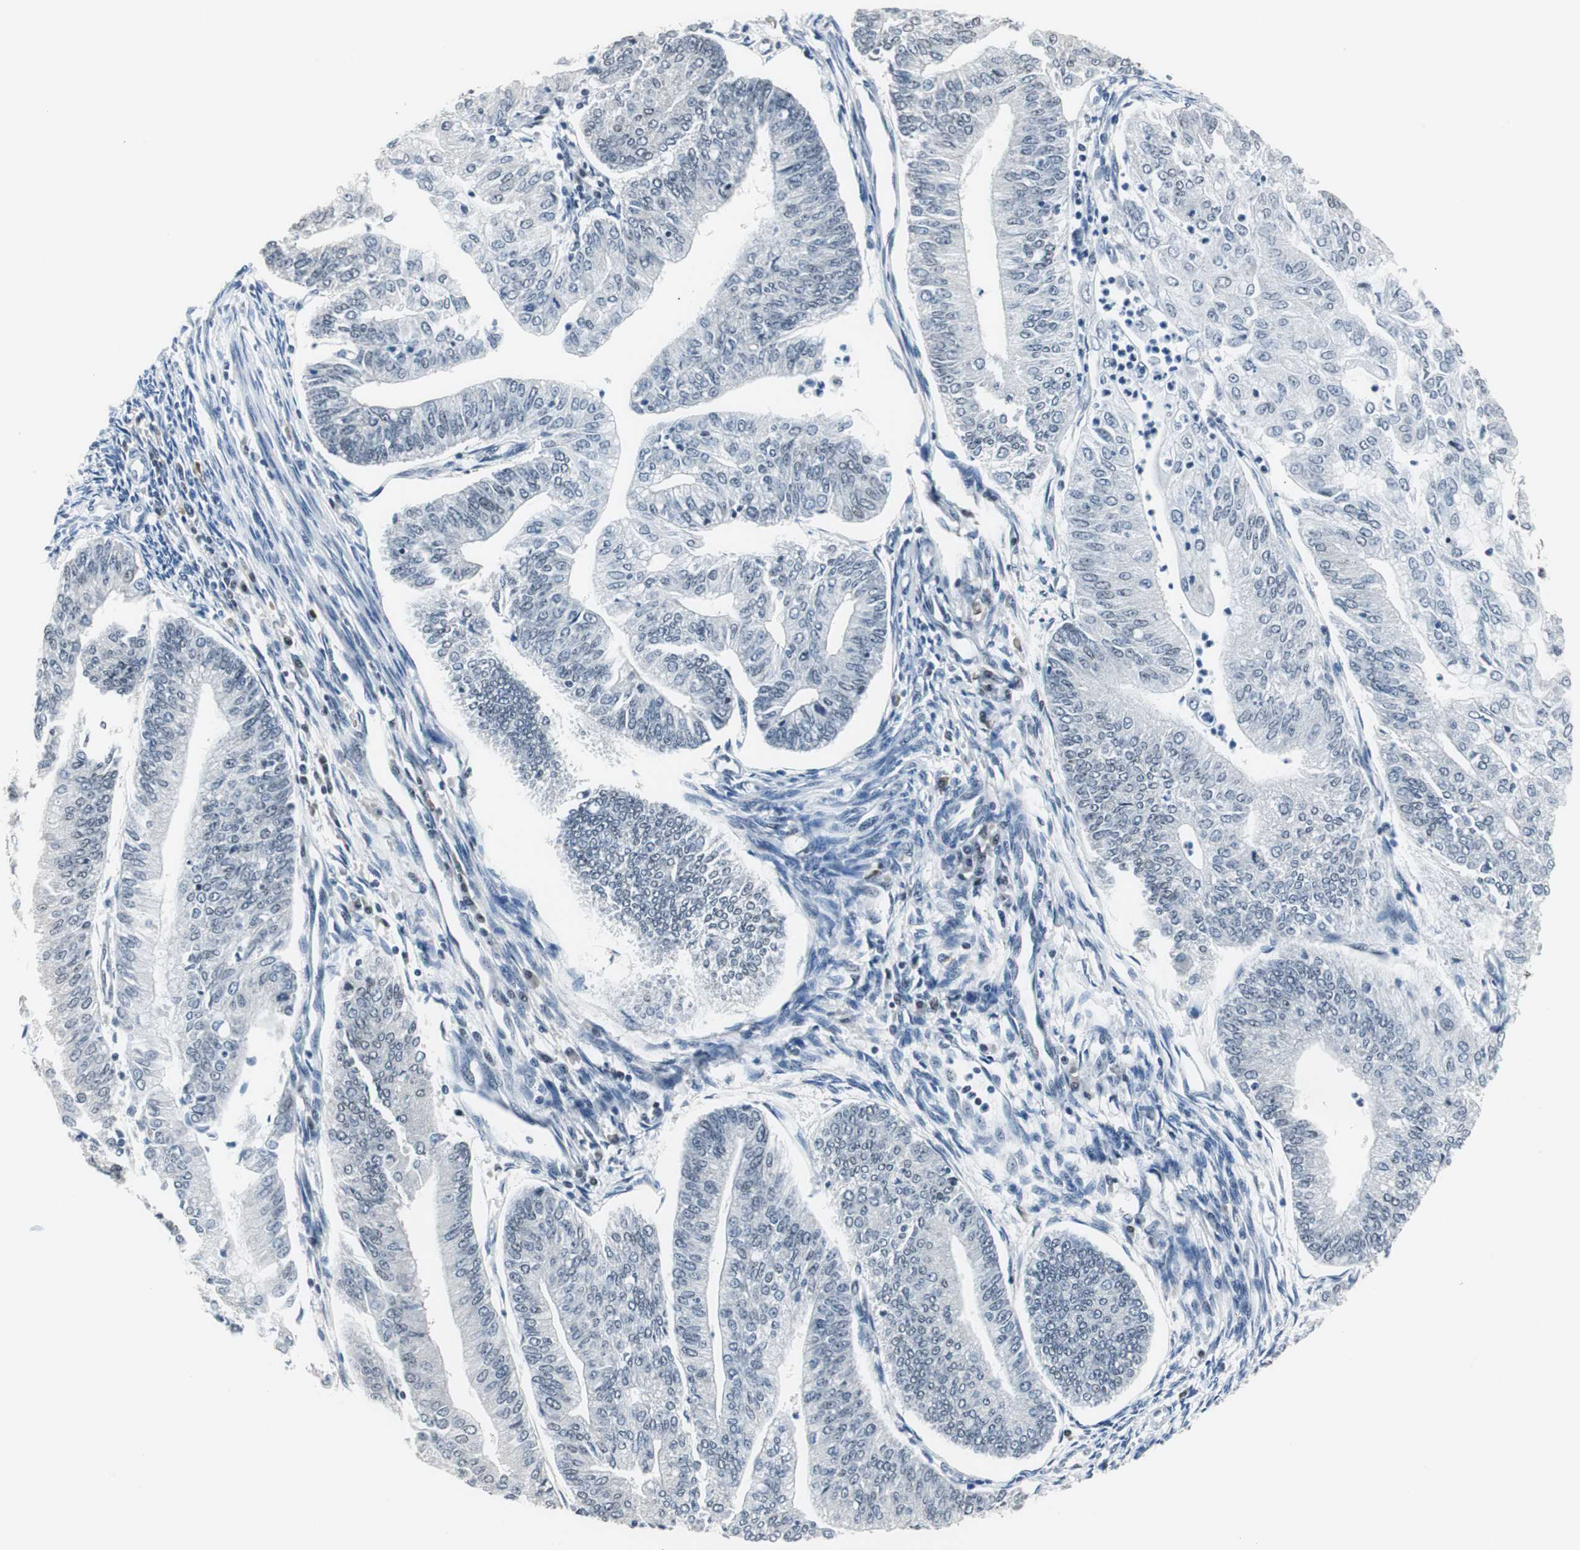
{"staining": {"intensity": "negative", "quantity": "none", "location": "none"}, "tissue": "endometrial cancer", "cell_type": "Tumor cells", "image_type": "cancer", "snomed": [{"axis": "morphology", "description": "Adenocarcinoma, NOS"}, {"axis": "topography", "description": "Endometrium"}], "caption": "A micrograph of human endometrial adenocarcinoma is negative for staining in tumor cells.", "gene": "RAD9A", "patient": {"sex": "female", "age": 59}}